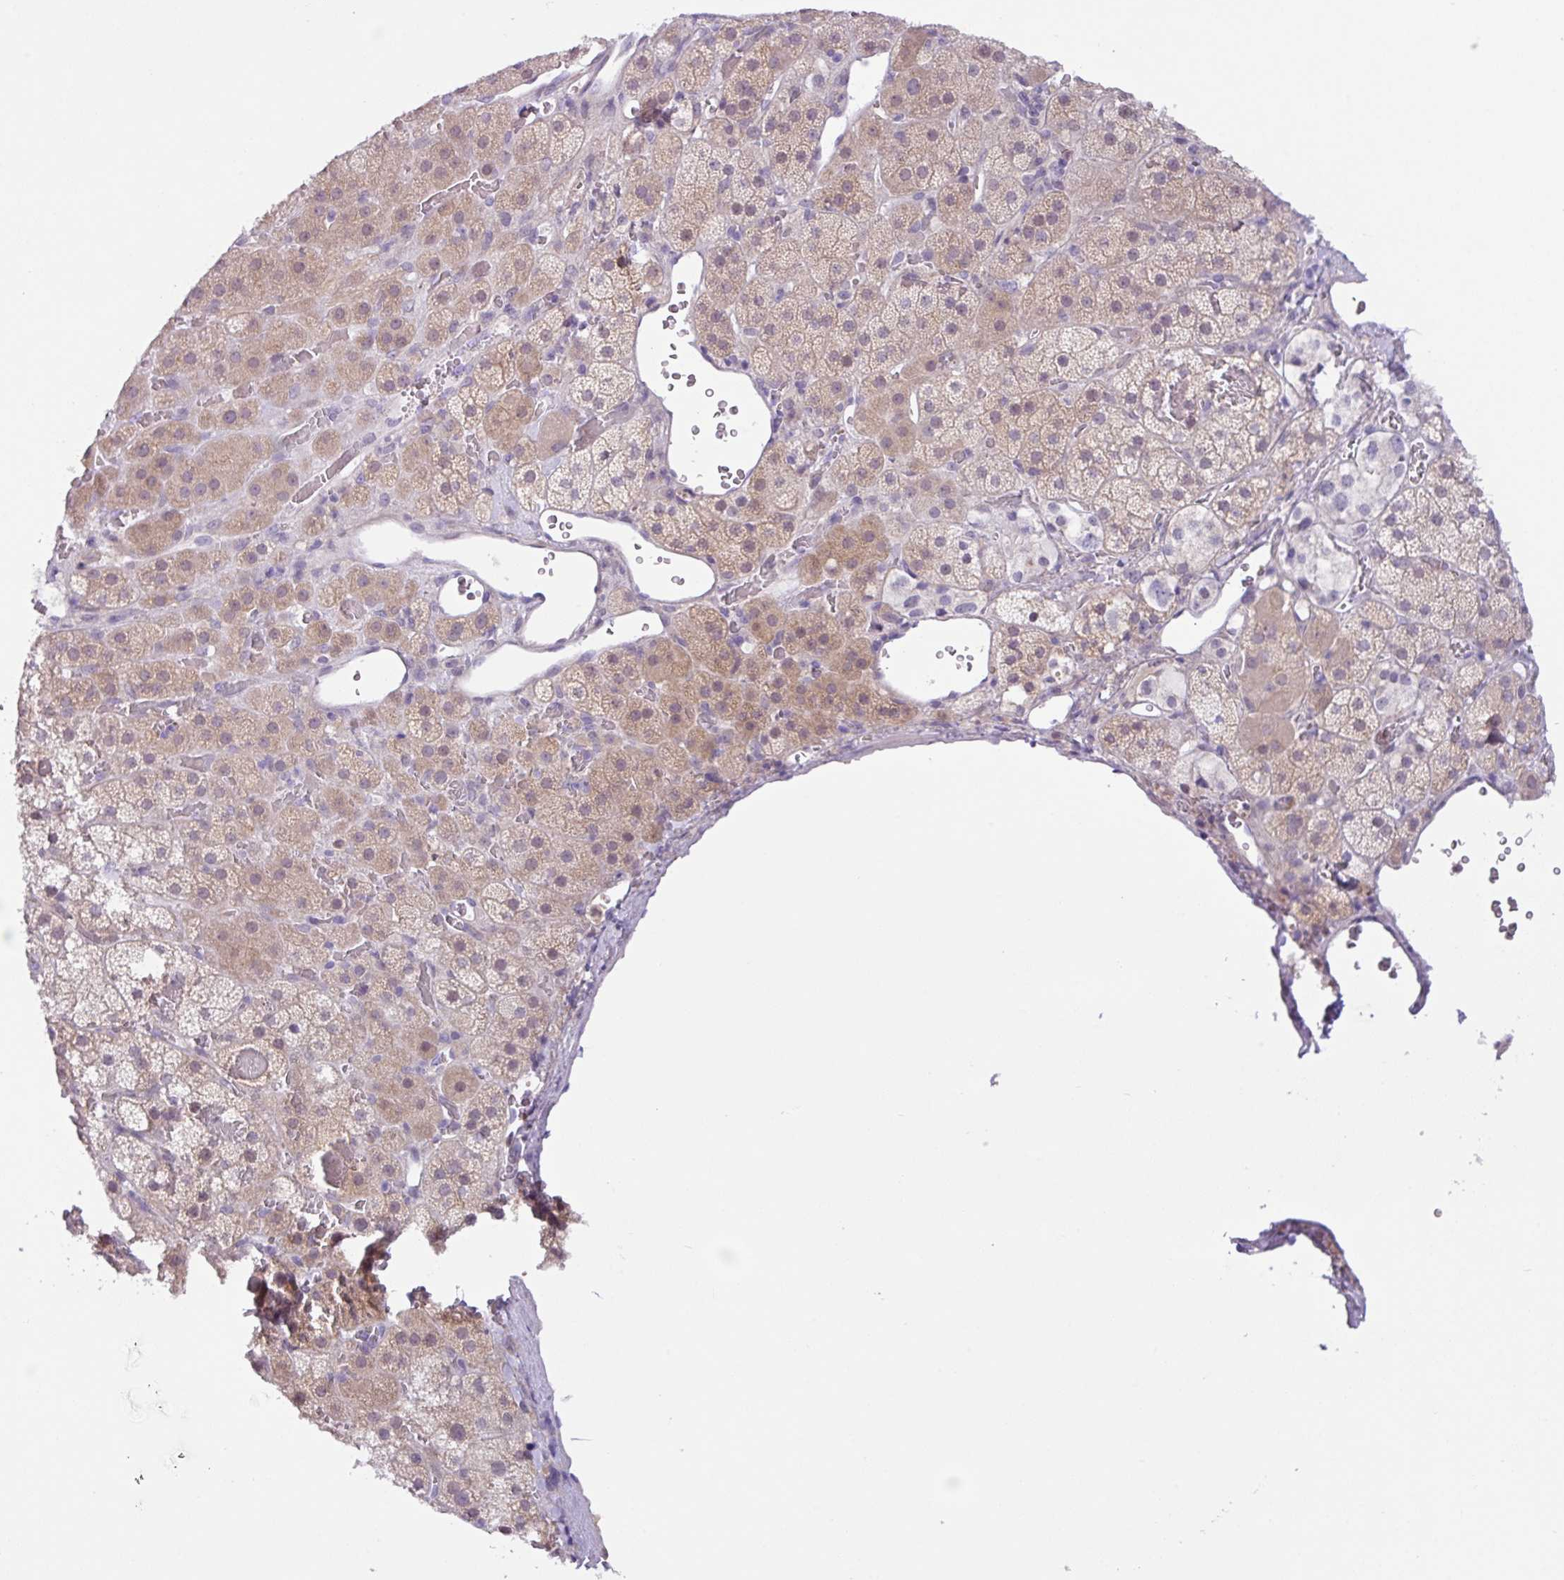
{"staining": {"intensity": "moderate", "quantity": "25%-75%", "location": "cytoplasmic/membranous"}, "tissue": "adrenal gland", "cell_type": "Glandular cells", "image_type": "normal", "snomed": [{"axis": "morphology", "description": "Normal tissue, NOS"}, {"axis": "topography", "description": "Adrenal gland"}], "caption": "The immunohistochemical stain highlights moderate cytoplasmic/membranous positivity in glandular cells of benign adrenal gland.", "gene": "TONSL", "patient": {"sex": "male", "age": 57}}